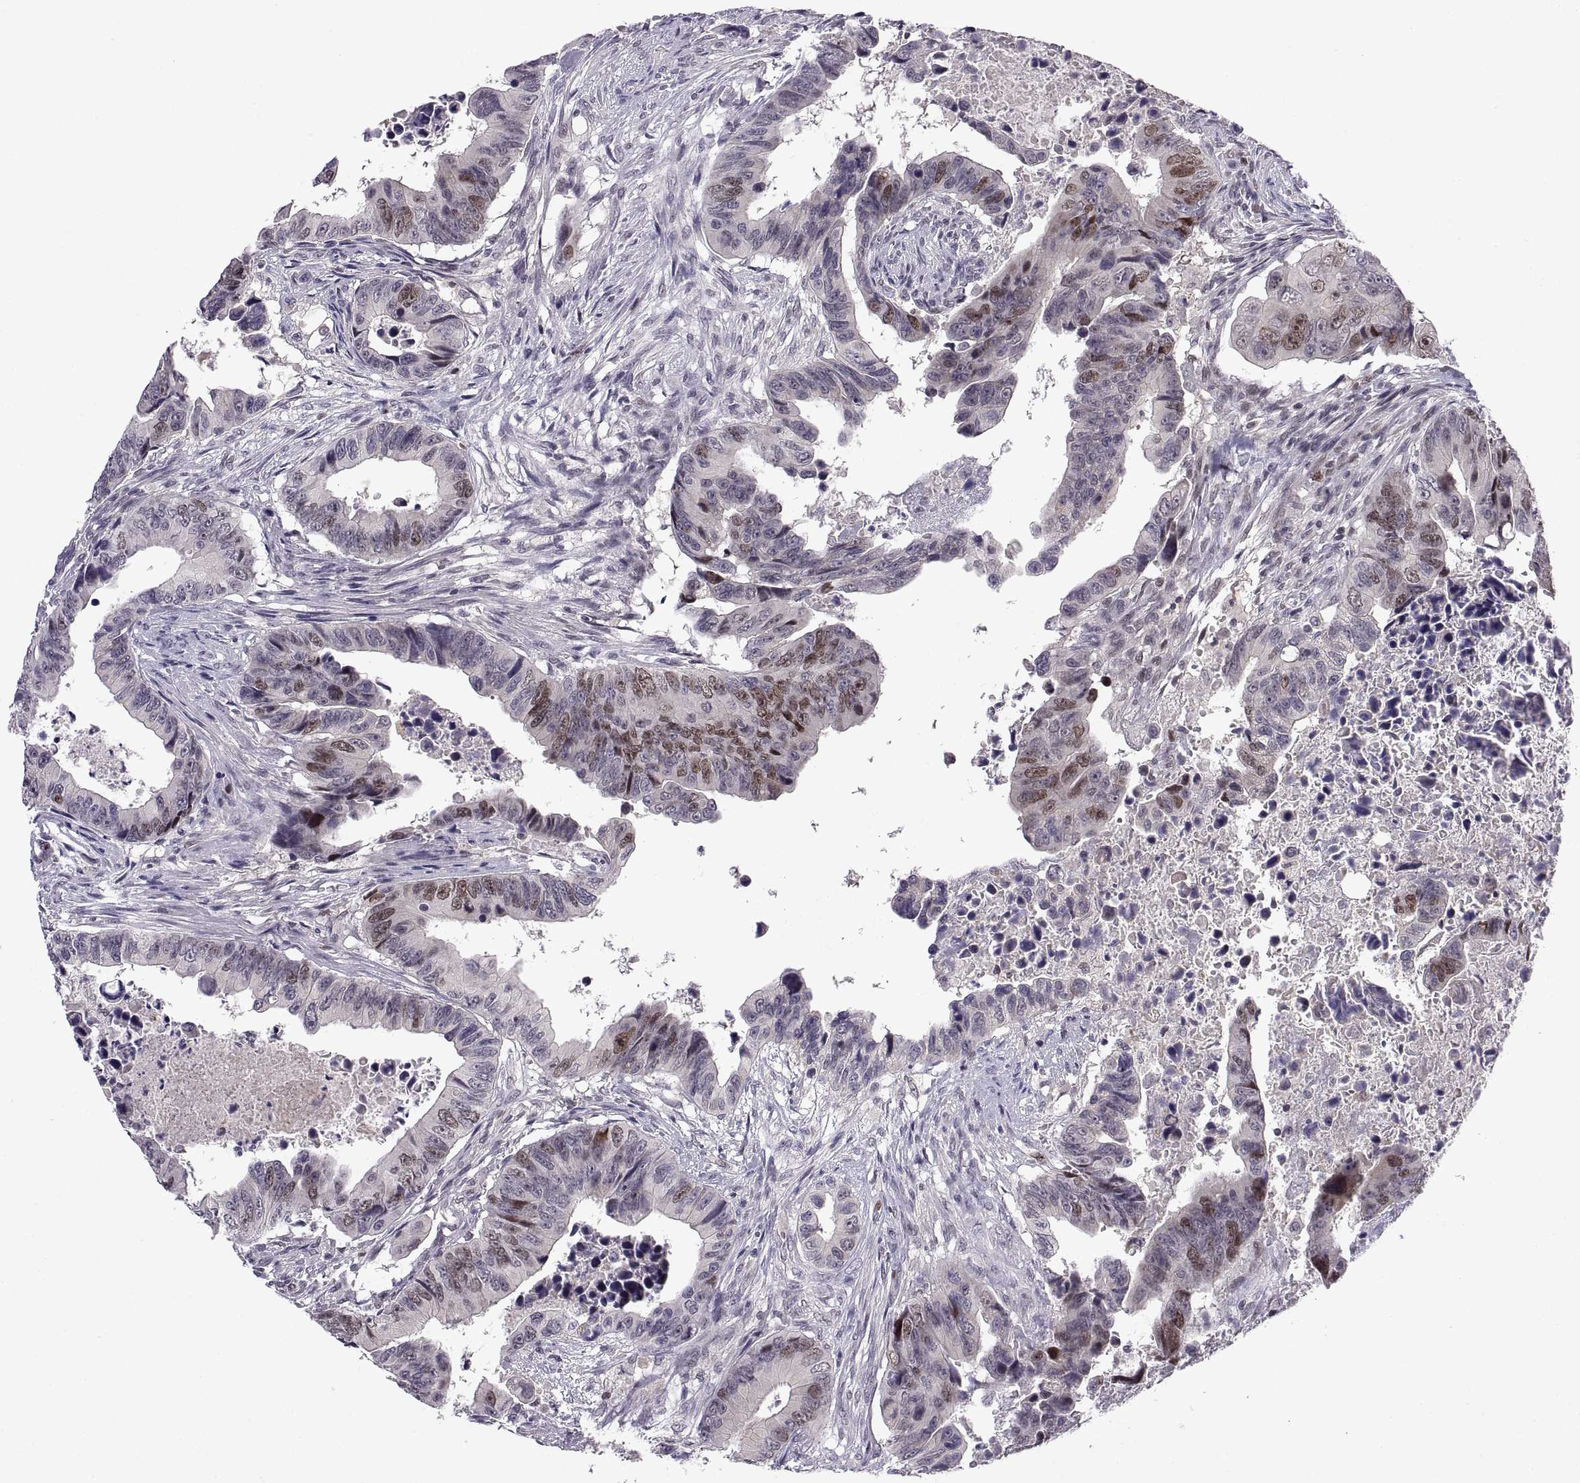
{"staining": {"intensity": "moderate", "quantity": "<25%", "location": "nuclear"}, "tissue": "colorectal cancer", "cell_type": "Tumor cells", "image_type": "cancer", "snomed": [{"axis": "morphology", "description": "Adenocarcinoma, NOS"}, {"axis": "topography", "description": "Colon"}], "caption": "The micrograph exhibits immunohistochemical staining of colorectal cancer (adenocarcinoma). There is moderate nuclear positivity is present in approximately <25% of tumor cells.", "gene": "CHFR", "patient": {"sex": "female", "age": 87}}